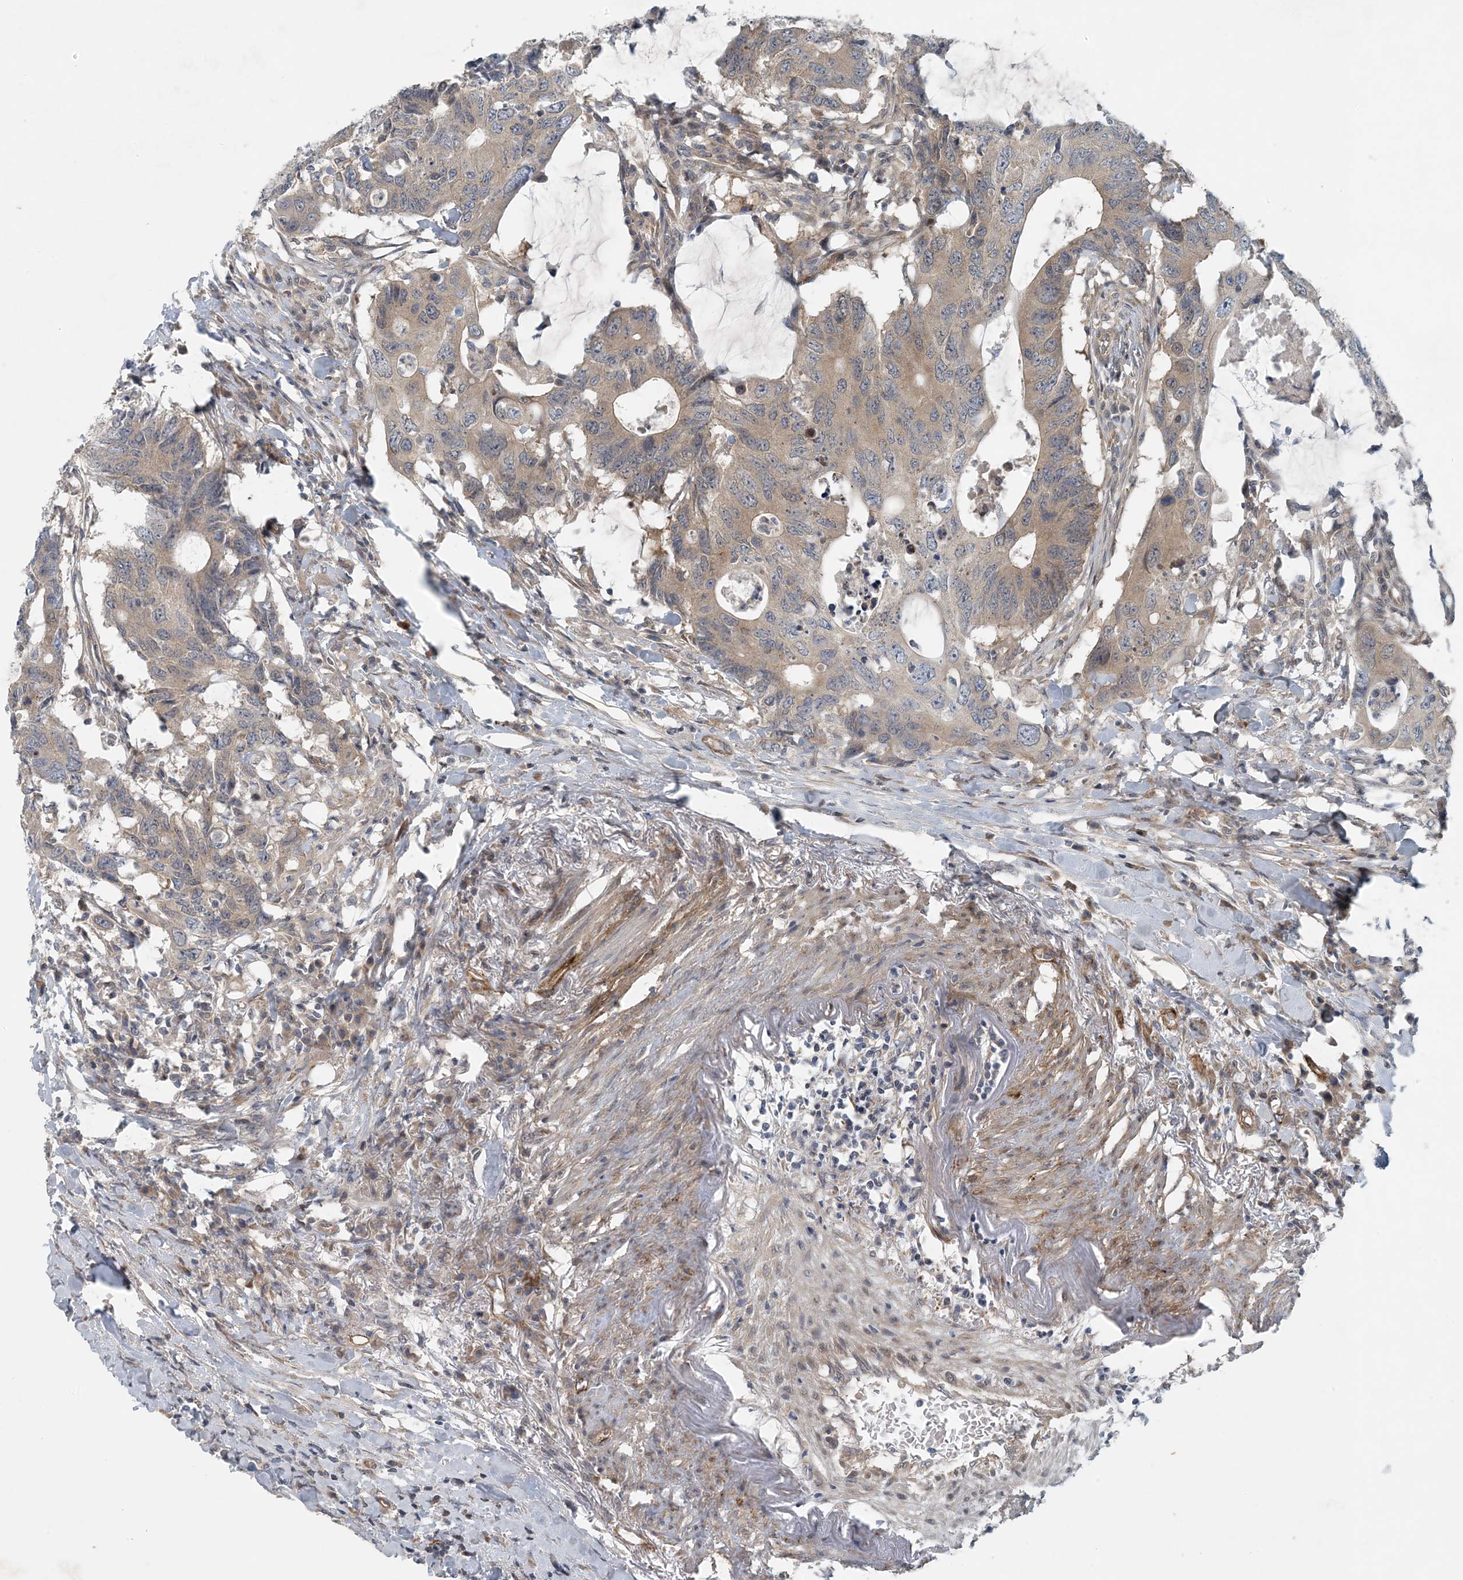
{"staining": {"intensity": "weak", "quantity": "25%-75%", "location": "cytoplasmic/membranous"}, "tissue": "colorectal cancer", "cell_type": "Tumor cells", "image_type": "cancer", "snomed": [{"axis": "morphology", "description": "Adenocarcinoma, NOS"}, {"axis": "topography", "description": "Colon"}], "caption": "Human adenocarcinoma (colorectal) stained with a brown dye reveals weak cytoplasmic/membranous positive staining in approximately 25%-75% of tumor cells.", "gene": "HIKESHI", "patient": {"sex": "male", "age": 71}}